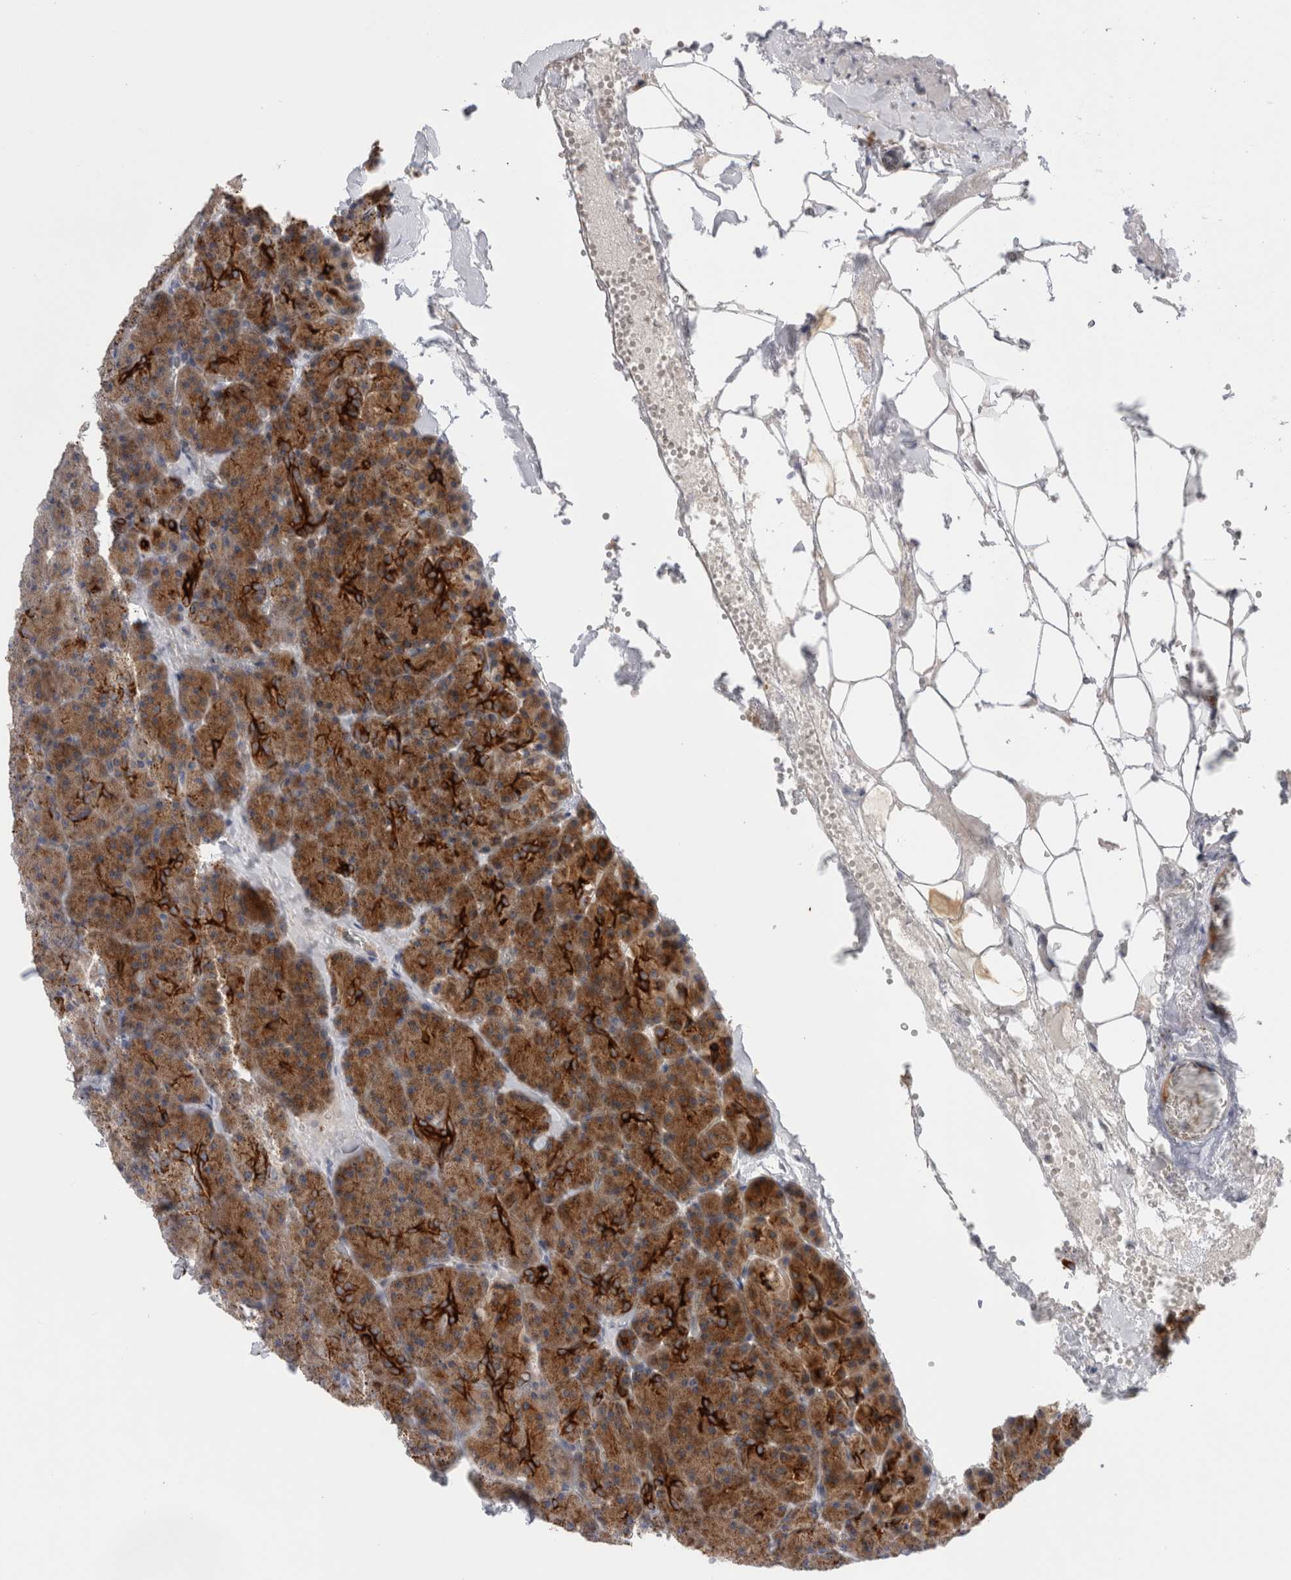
{"staining": {"intensity": "strong", "quantity": ">75%", "location": "cytoplasmic/membranous"}, "tissue": "pancreas", "cell_type": "Exocrine glandular cells", "image_type": "normal", "snomed": [{"axis": "morphology", "description": "Normal tissue, NOS"}, {"axis": "morphology", "description": "Carcinoid, malignant, NOS"}, {"axis": "topography", "description": "Pancreas"}], "caption": "Brown immunohistochemical staining in benign pancreas reveals strong cytoplasmic/membranous staining in about >75% of exocrine glandular cells. The staining was performed using DAB, with brown indicating positive protein expression. Nuclei are stained blue with hematoxylin.", "gene": "SLC20A2", "patient": {"sex": "female", "age": 35}}